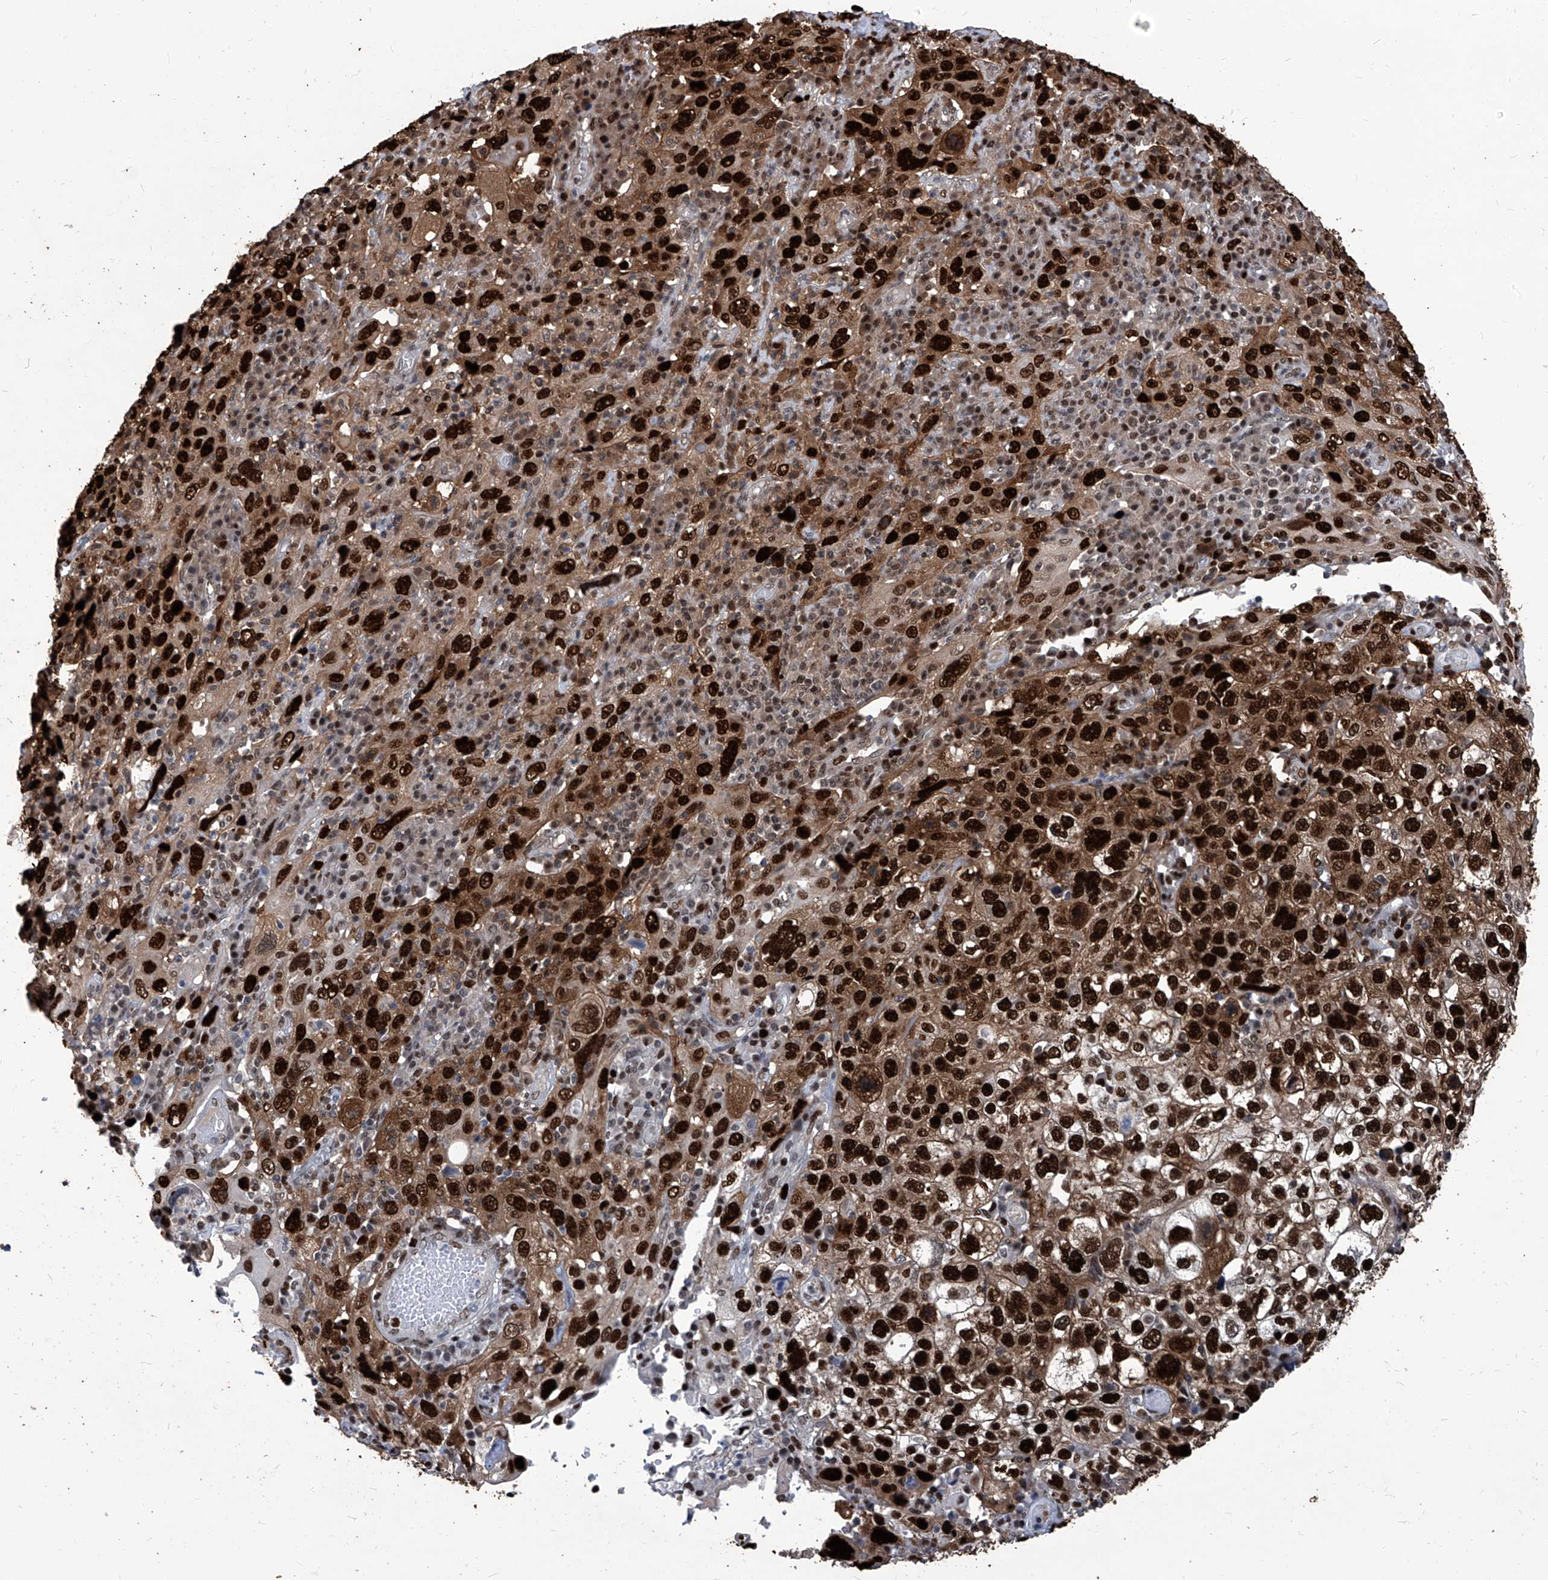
{"staining": {"intensity": "strong", "quantity": ">75%", "location": "cytoplasmic/membranous,nuclear"}, "tissue": "cervical cancer", "cell_type": "Tumor cells", "image_type": "cancer", "snomed": [{"axis": "morphology", "description": "Squamous cell carcinoma, NOS"}, {"axis": "topography", "description": "Cervix"}], "caption": "Protein staining of cervical squamous cell carcinoma tissue exhibits strong cytoplasmic/membranous and nuclear expression in about >75% of tumor cells.", "gene": "PCNA", "patient": {"sex": "female", "age": 46}}